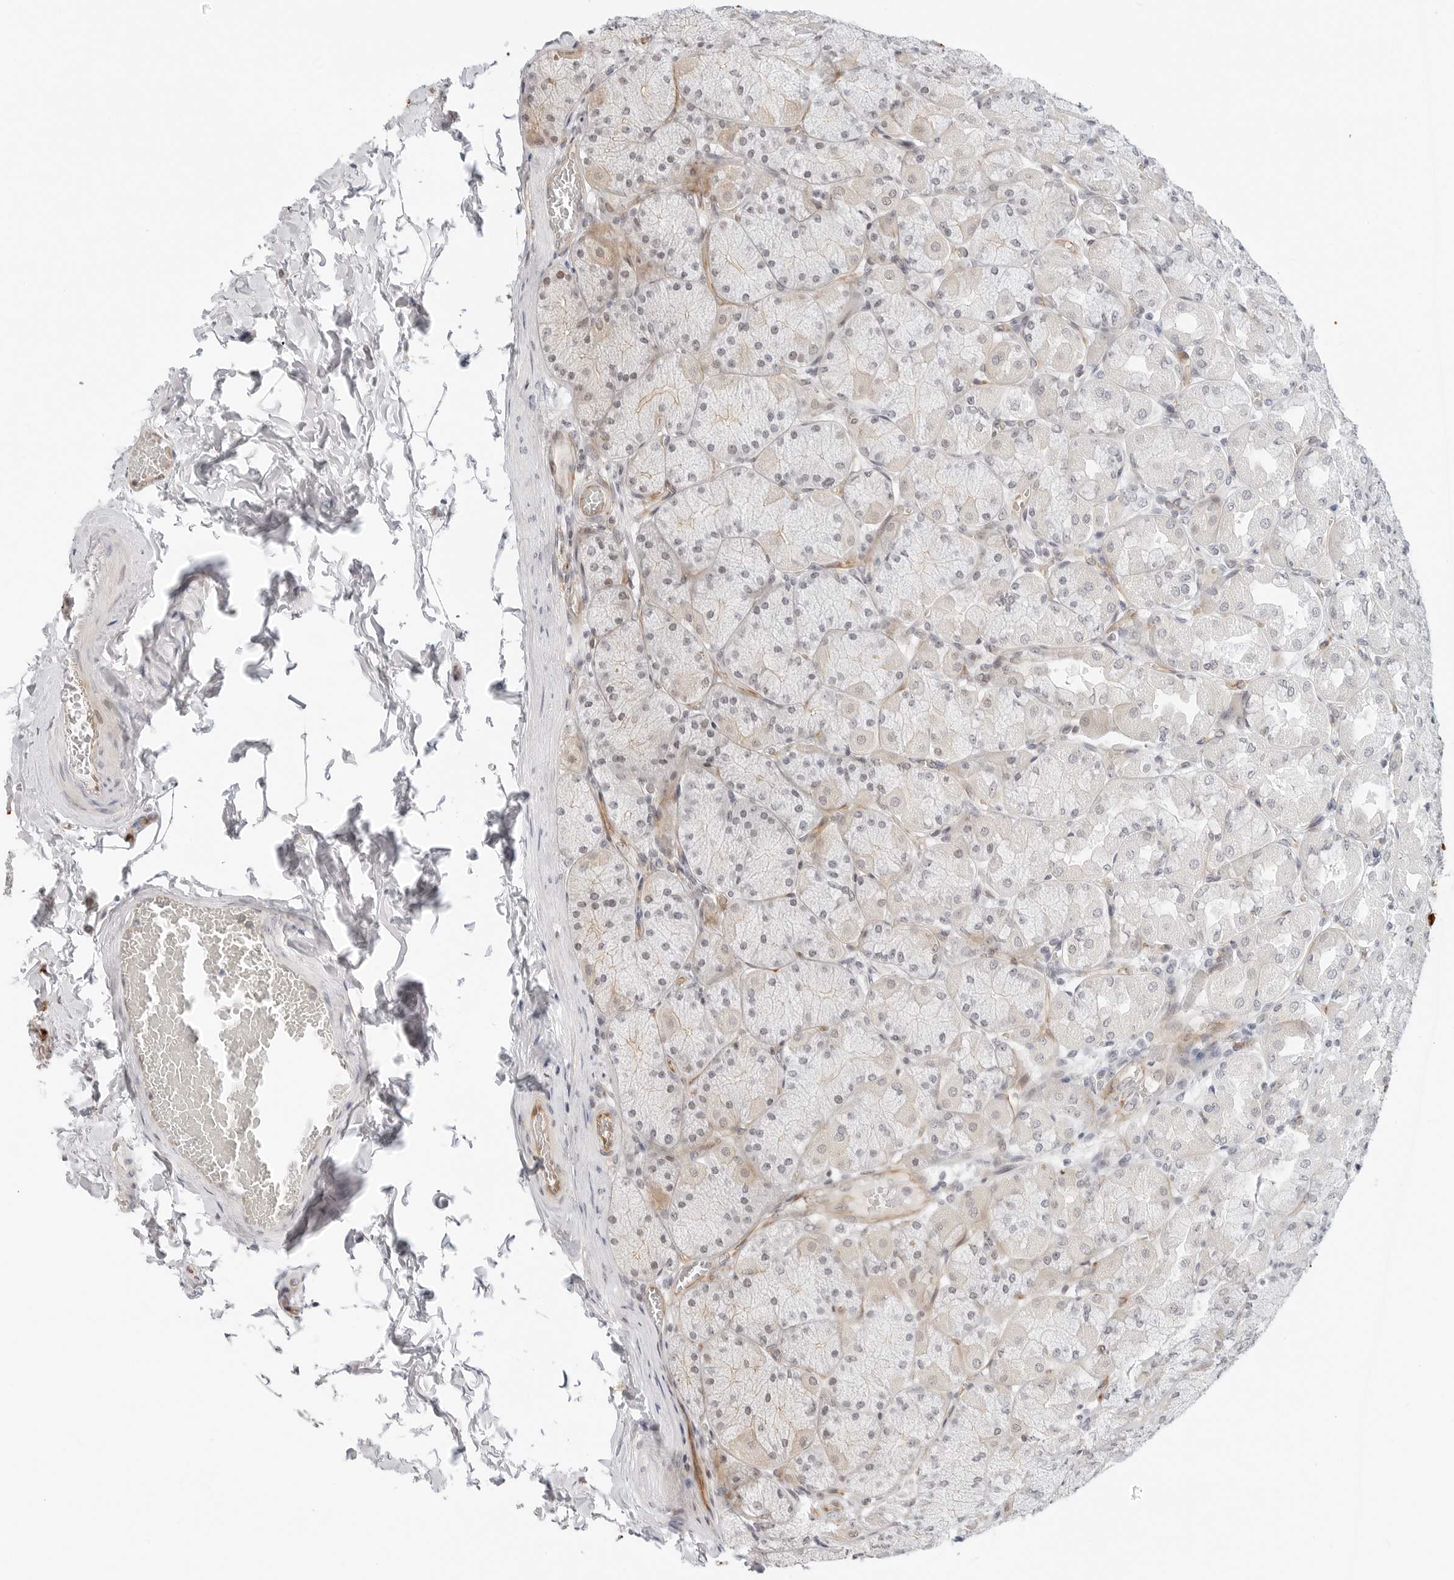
{"staining": {"intensity": "moderate", "quantity": "<25%", "location": "cytoplasmic/membranous,nuclear"}, "tissue": "stomach", "cell_type": "Glandular cells", "image_type": "normal", "snomed": [{"axis": "morphology", "description": "Normal tissue, NOS"}, {"axis": "topography", "description": "Stomach, upper"}], "caption": "An immunohistochemistry histopathology image of benign tissue is shown. Protein staining in brown highlights moderate cytoplasmic/membranous,nuclear positivity in stomach within glandular cells. The protein is stained brown, and the nuclei are stained in blue (DAB (3,3'-diaminobenzidine) IHC with brightfield microscopy, high magnification).", "gene": "ZNF613", "patient": {"sex": "female", "age": 56}}